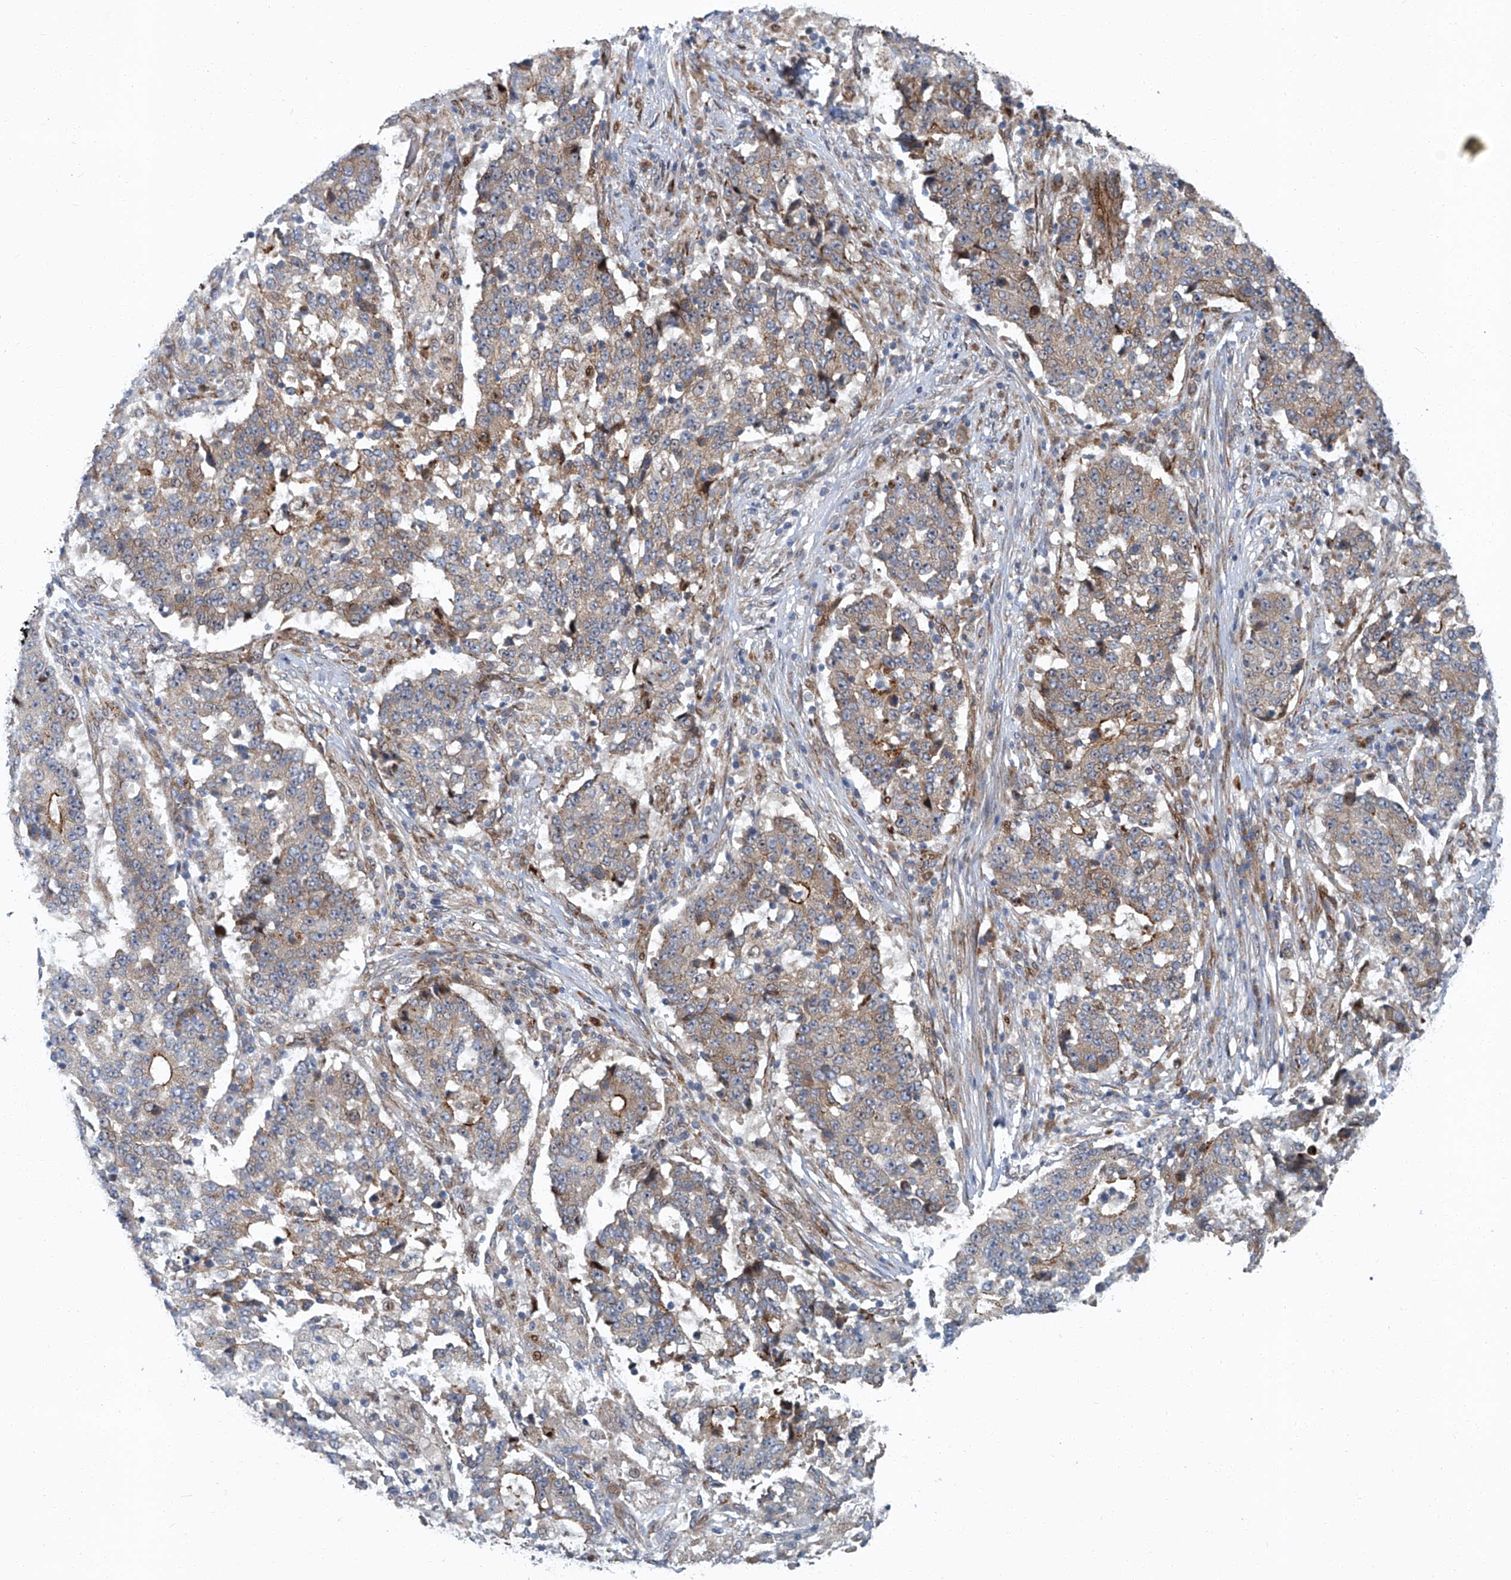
{"staining": {"intensity": "moderate", "quantity": "25%-75%", "location": "cytoplasmic/membranous"}, "tissue": "stomach cancer", "cell_type": "Tumor cells", "image_type": "cancer", "snomed": [{"axis": "morphology", "description": "Adenocarcinoma, NOS"}, {"axis": "topography", "description": "Stomach"}], "caption": "There is medium levels of moderate cytoplasmic/membranous positivity in tumor cells of stomach cancer (adenocarcinoma), as demonstrated by immunohistochemical staining (brown color).", "gene": "GPR132", "patient": {"sex": "male", "age": 59}}